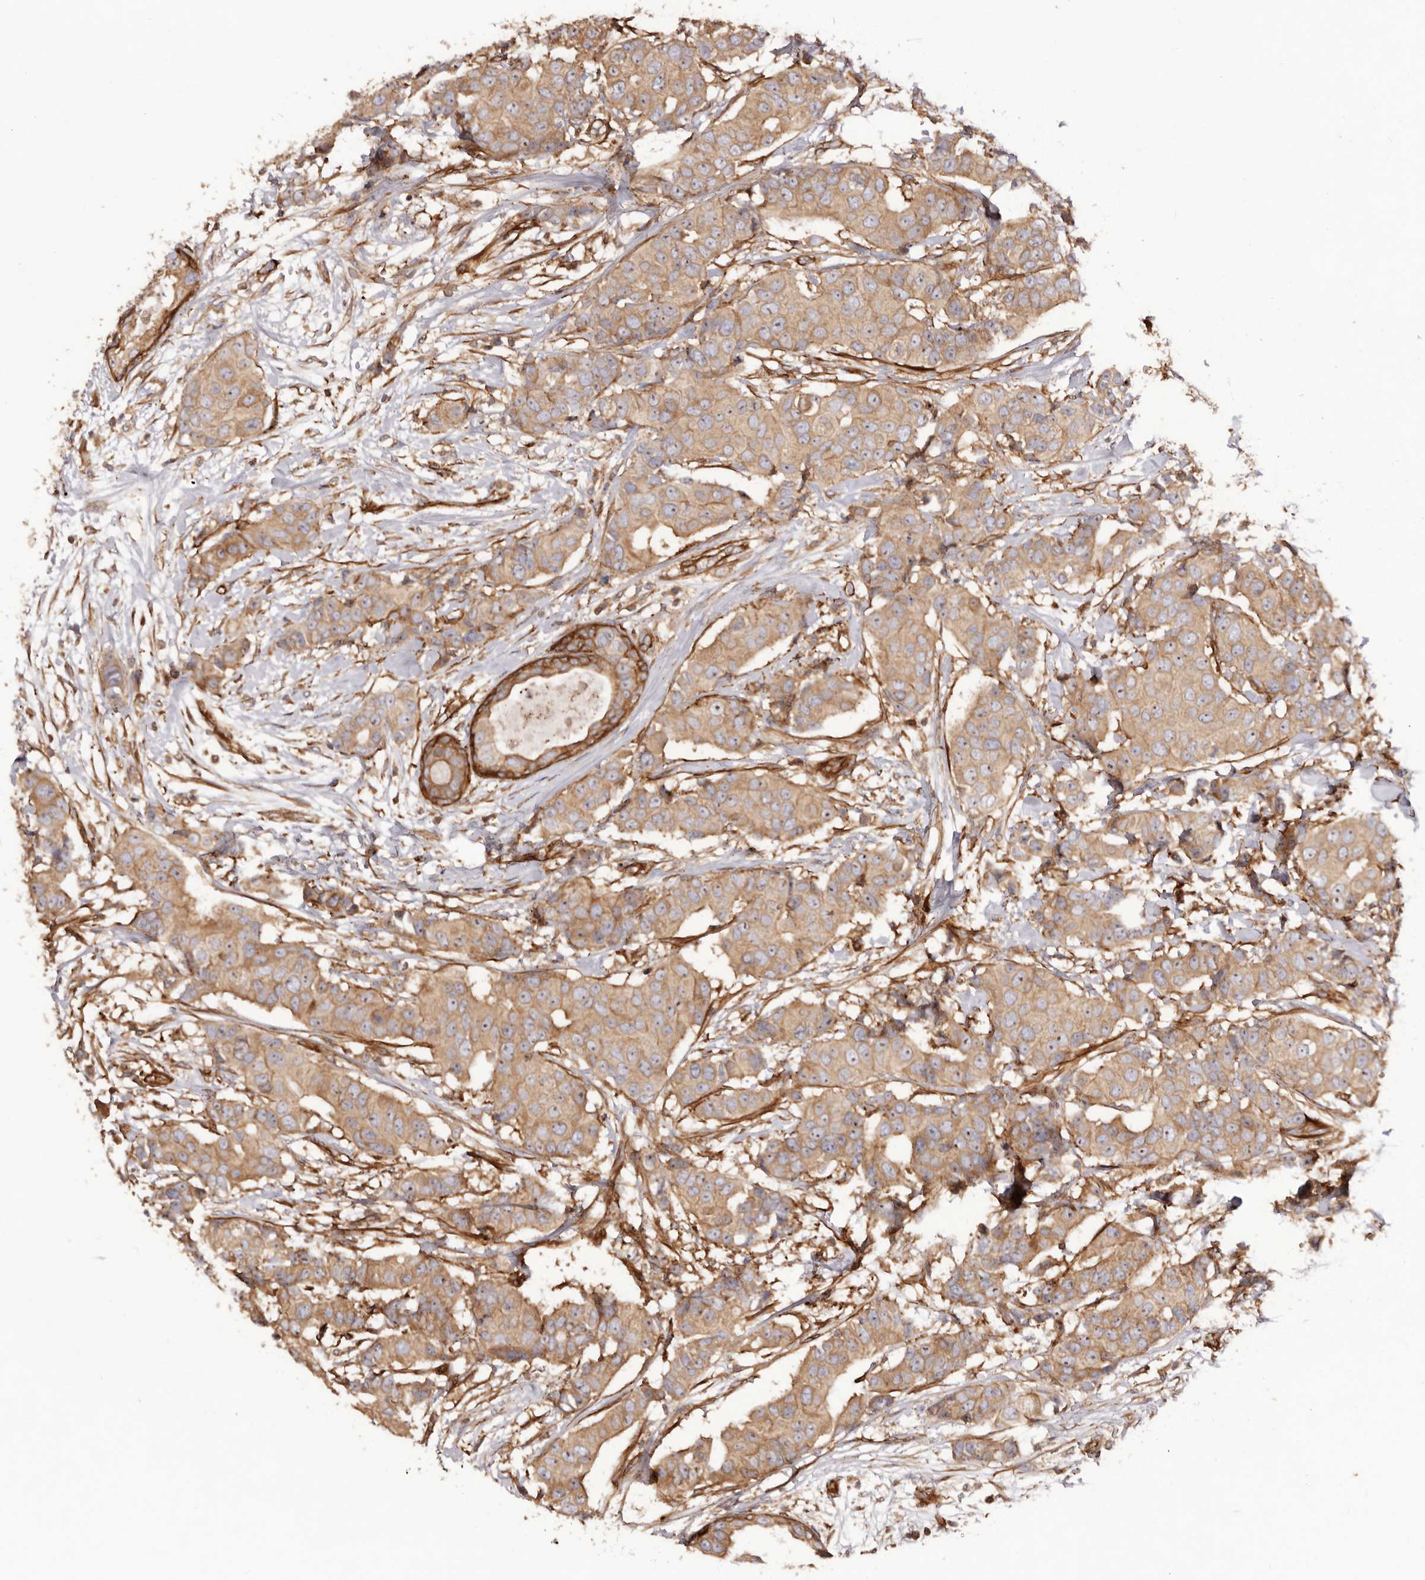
{"staining": {"intensity": "moderate", "quantity": ">75%", "location": "cytoplasmic/membranous,nuclear"}, "tissue": "breast cancer", "cell_type": "Tumor cells", "image_type": "cancer", "snomed": [{"axis": "morphology", "description": "Normal tissue, NOS"}, {"axis": "morphology", "description": "Duct carcinoma"}, {"axis": "topography", "description": "Breast"}], "caption": "The micrograph displays immunohistochemical staining of breast cancer. There is moderate cytoplasmic/membranous and nuclear positivity is seen in about >75% of tumor cells.", "gene": "RPS6", "patient": {"sex": "female", "age": 39}}